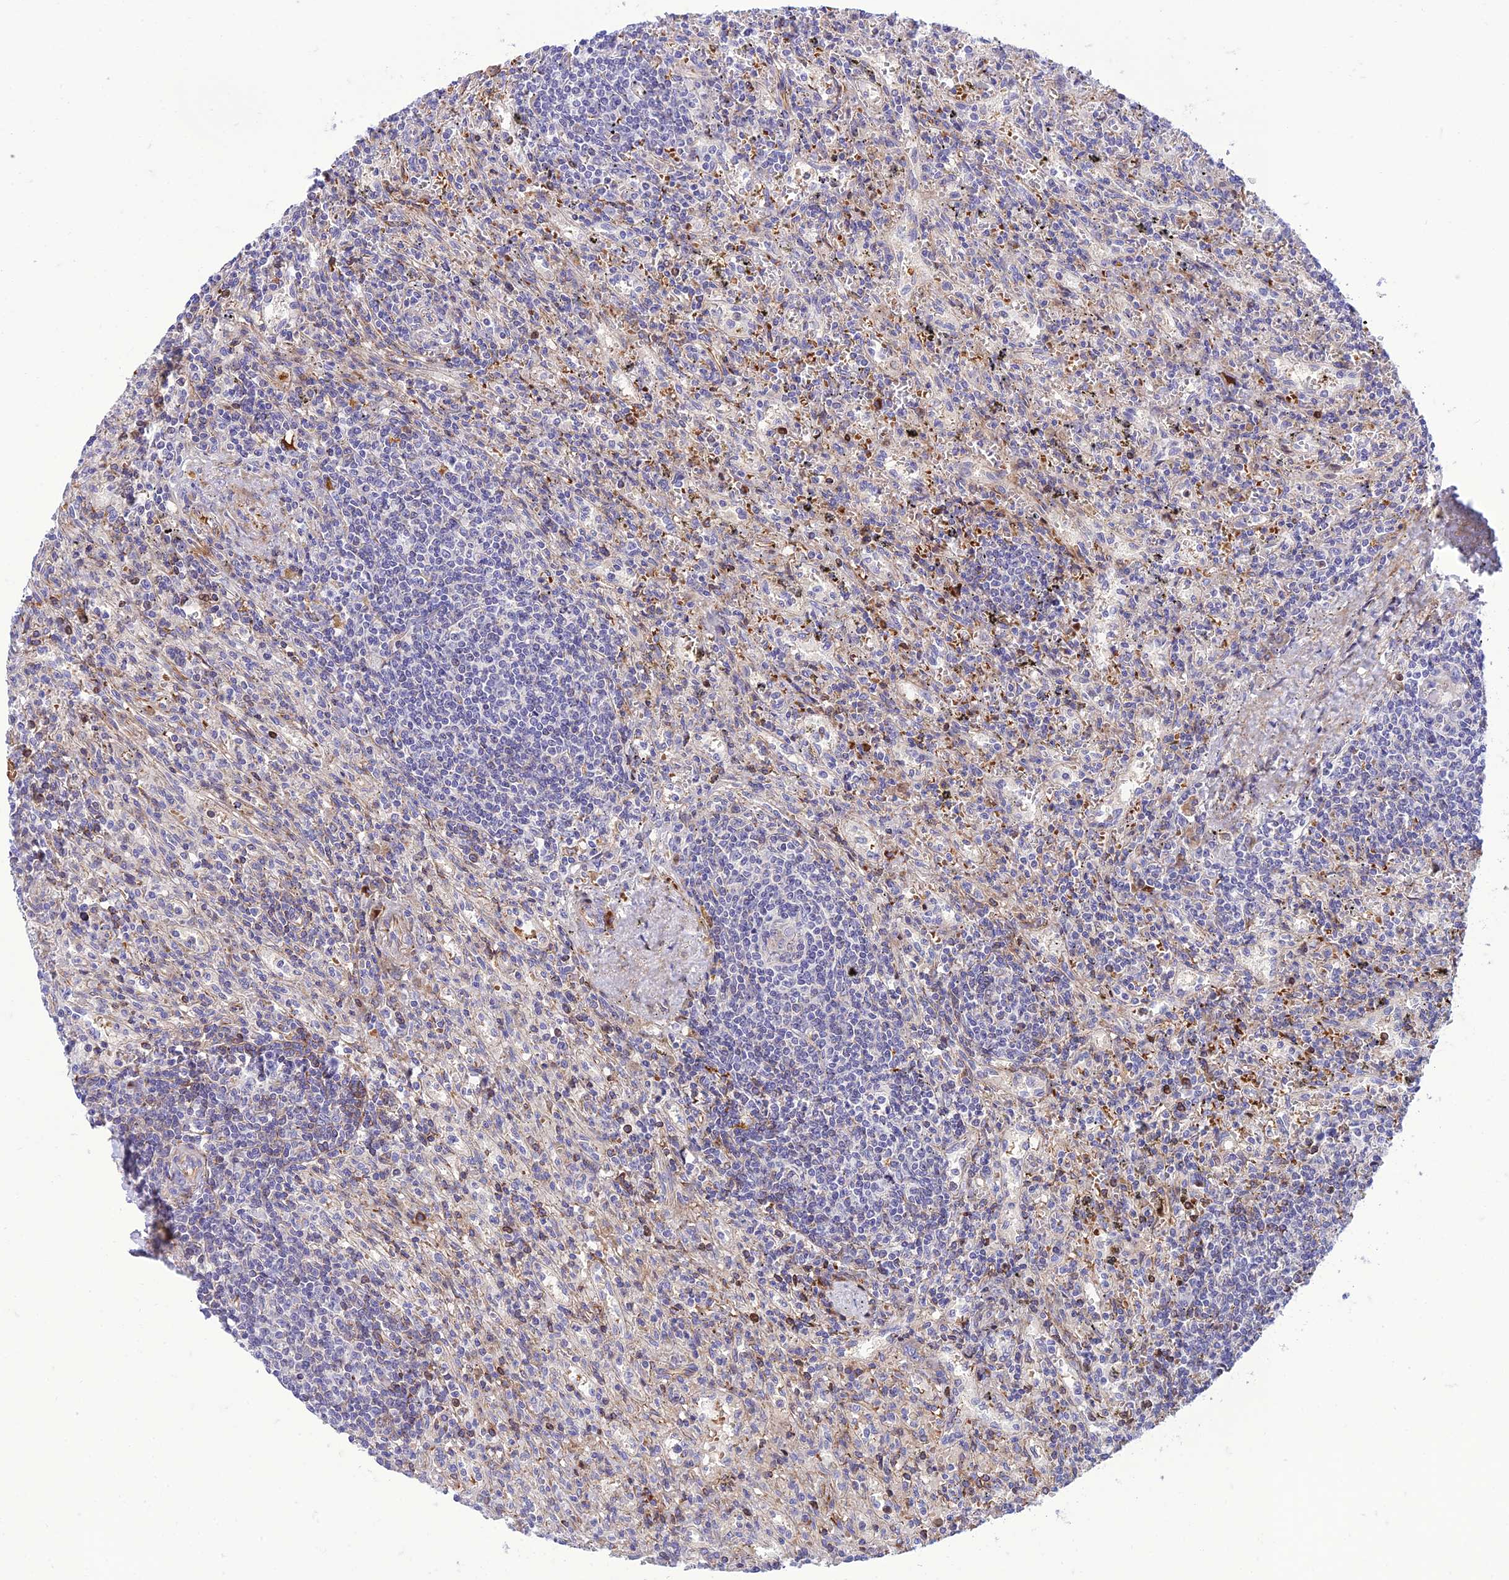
{"staining": {"intensity": "negative", "quantity": "none", "location": "none"}, "tissue": "lymphoma", "cell_type": "Tumor cells", "image_type": "cancer", "snomed": [{"axis": "morphology", "description": "Malignant lymphoma, non-Hodgkin's type, Low grade"}, {"axis": "topography", "description": "Spleen"}], "caption": "This photomicrograph is of malignant lymphoma, non-Hodgkin's type (low-grade) stained with immunohistochemistry (IHC) to label a protein in brown with the nuclei are counter-stained blue. There is no staining in tumor cells.", "gene": "SEL1L3", "patient": {"sex": "male", "age": 76}}